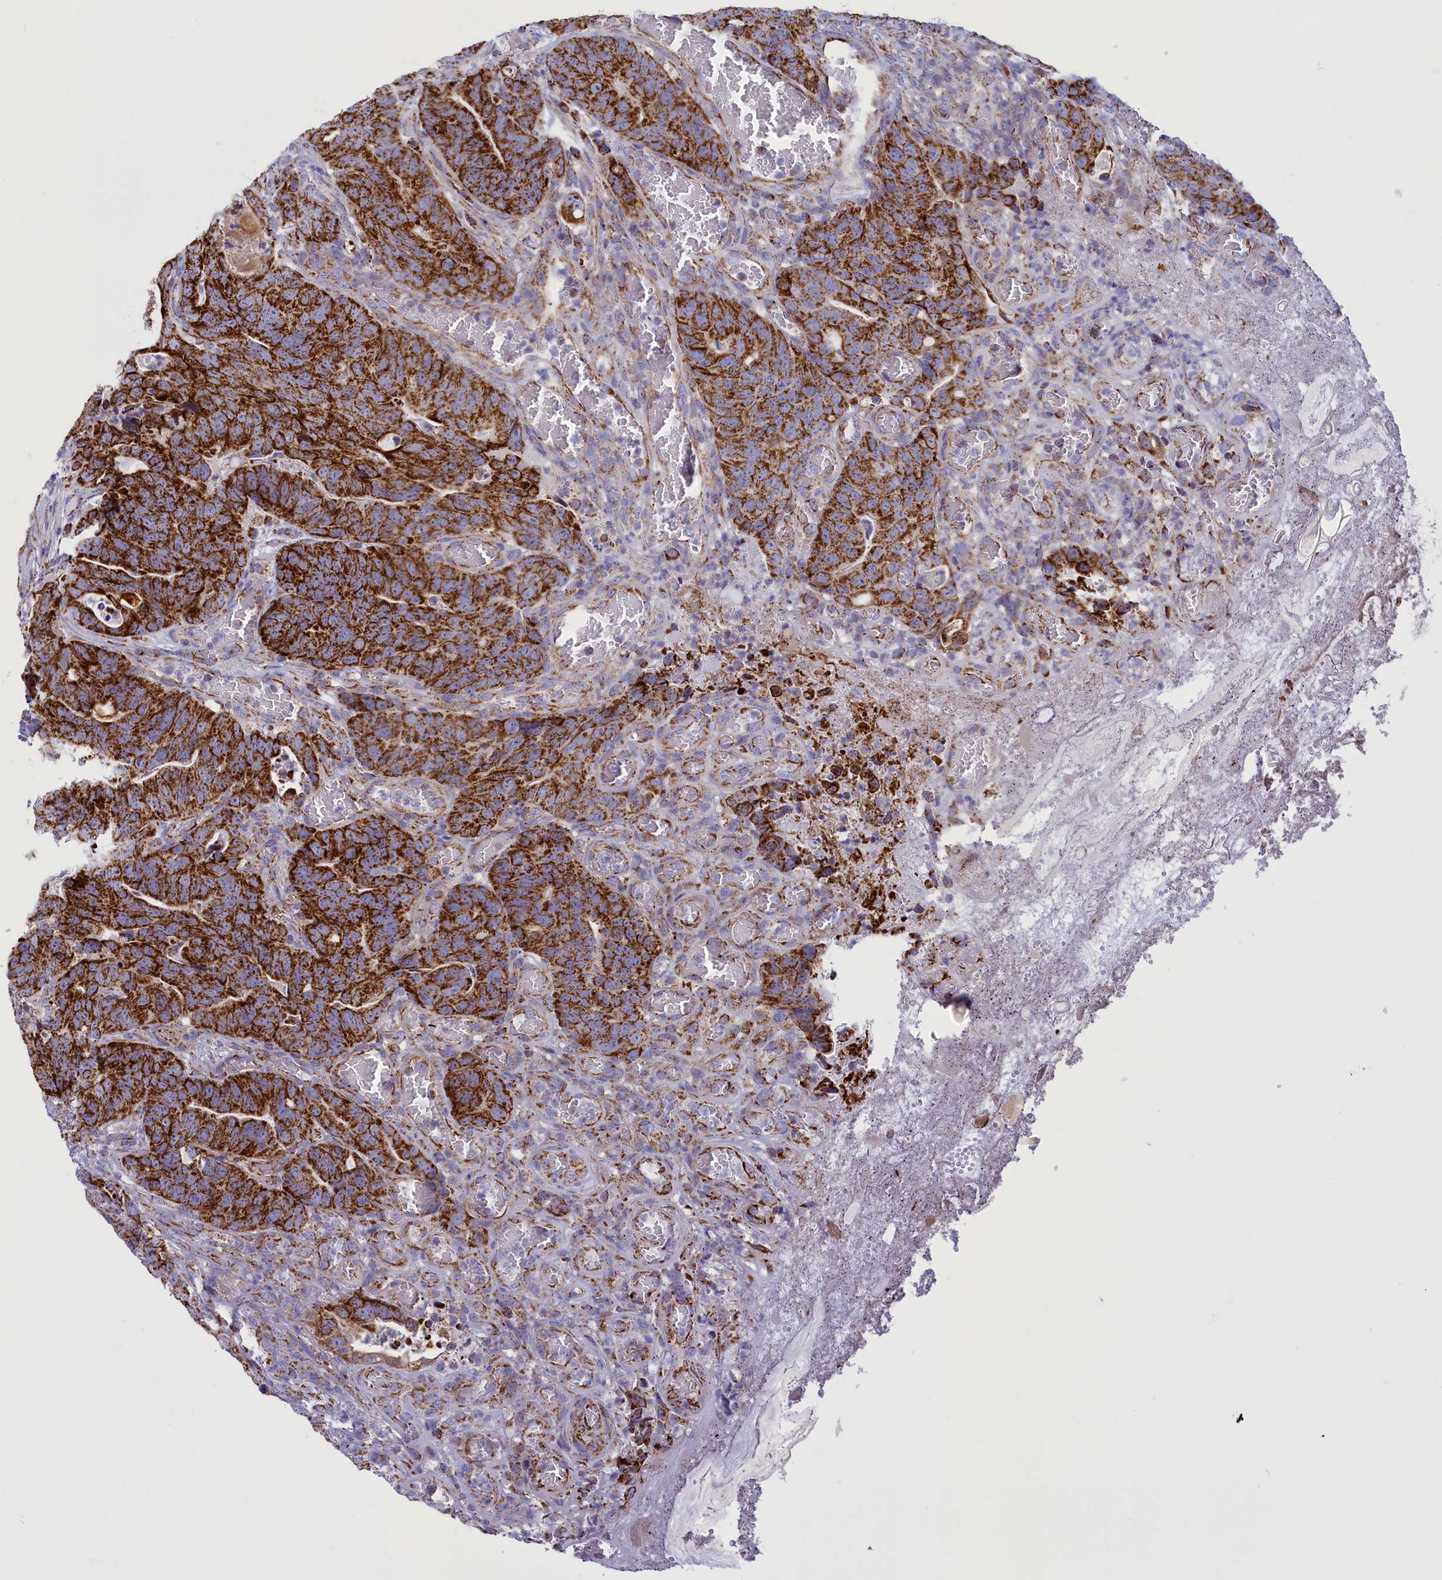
{"staining": {"intensity": "strong", "quantity": ">75%", "location": "cytoplasmic/membranous"}, "tissue": "colorectal cancer", "cell_type": "Tumor cells", "image_type": "cancer", "snomed": [{"axis": "morphology", "description": "Adenocarcinoma, NOS"}, {"axis": "topography", "description": "Colon"}], "caption": "IHC (DAB) staining of human colorectal cancer (adenocarcinoma) demonstrates strong cytoplasmic/membranous protein expression in about >75% of tumor cells.", "gene": "ISOC2", "patient": {"sex": "female", "age": 82}}